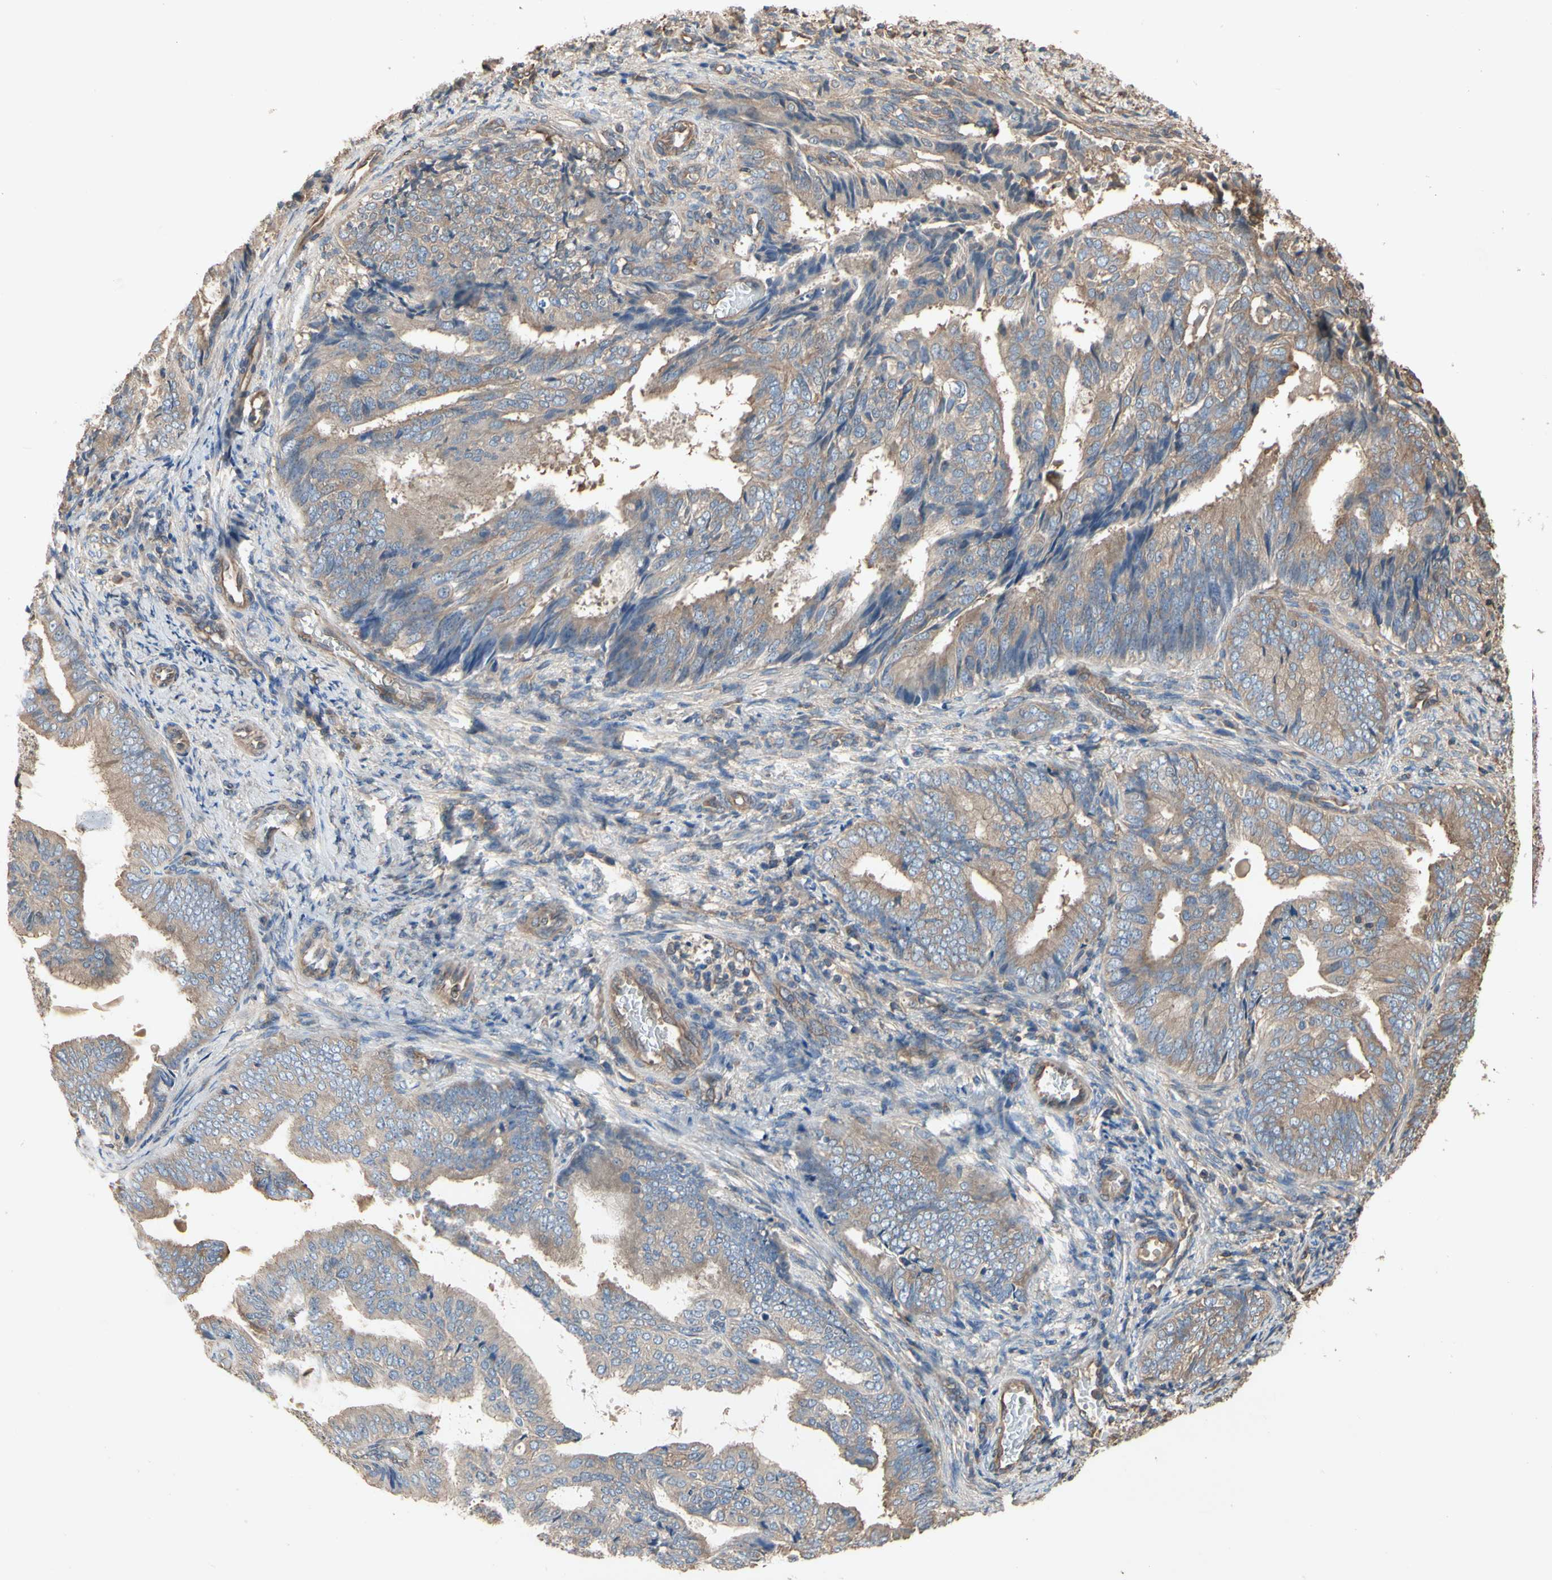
{"staining": {"intensity": "moderate", "quantity": ">75%", "location": "cytoplasmic/membranous"}, "tissue": "endometrial cancer", "cell_type": "Tumor cells", "image_type": "cancer", "snomed": [{"axis": "morphology", "description": "Adenocarcinoma, NOS"}, {"axis": "topography", "description": "Endometrium"}], "caption": "A brown stain shows moderate cytoplasmic/membranous expression of a protein in human endometrial cancer tumor cells.", "gene": "PDZK1", "patient": {"sex": "female", "age": 58}}